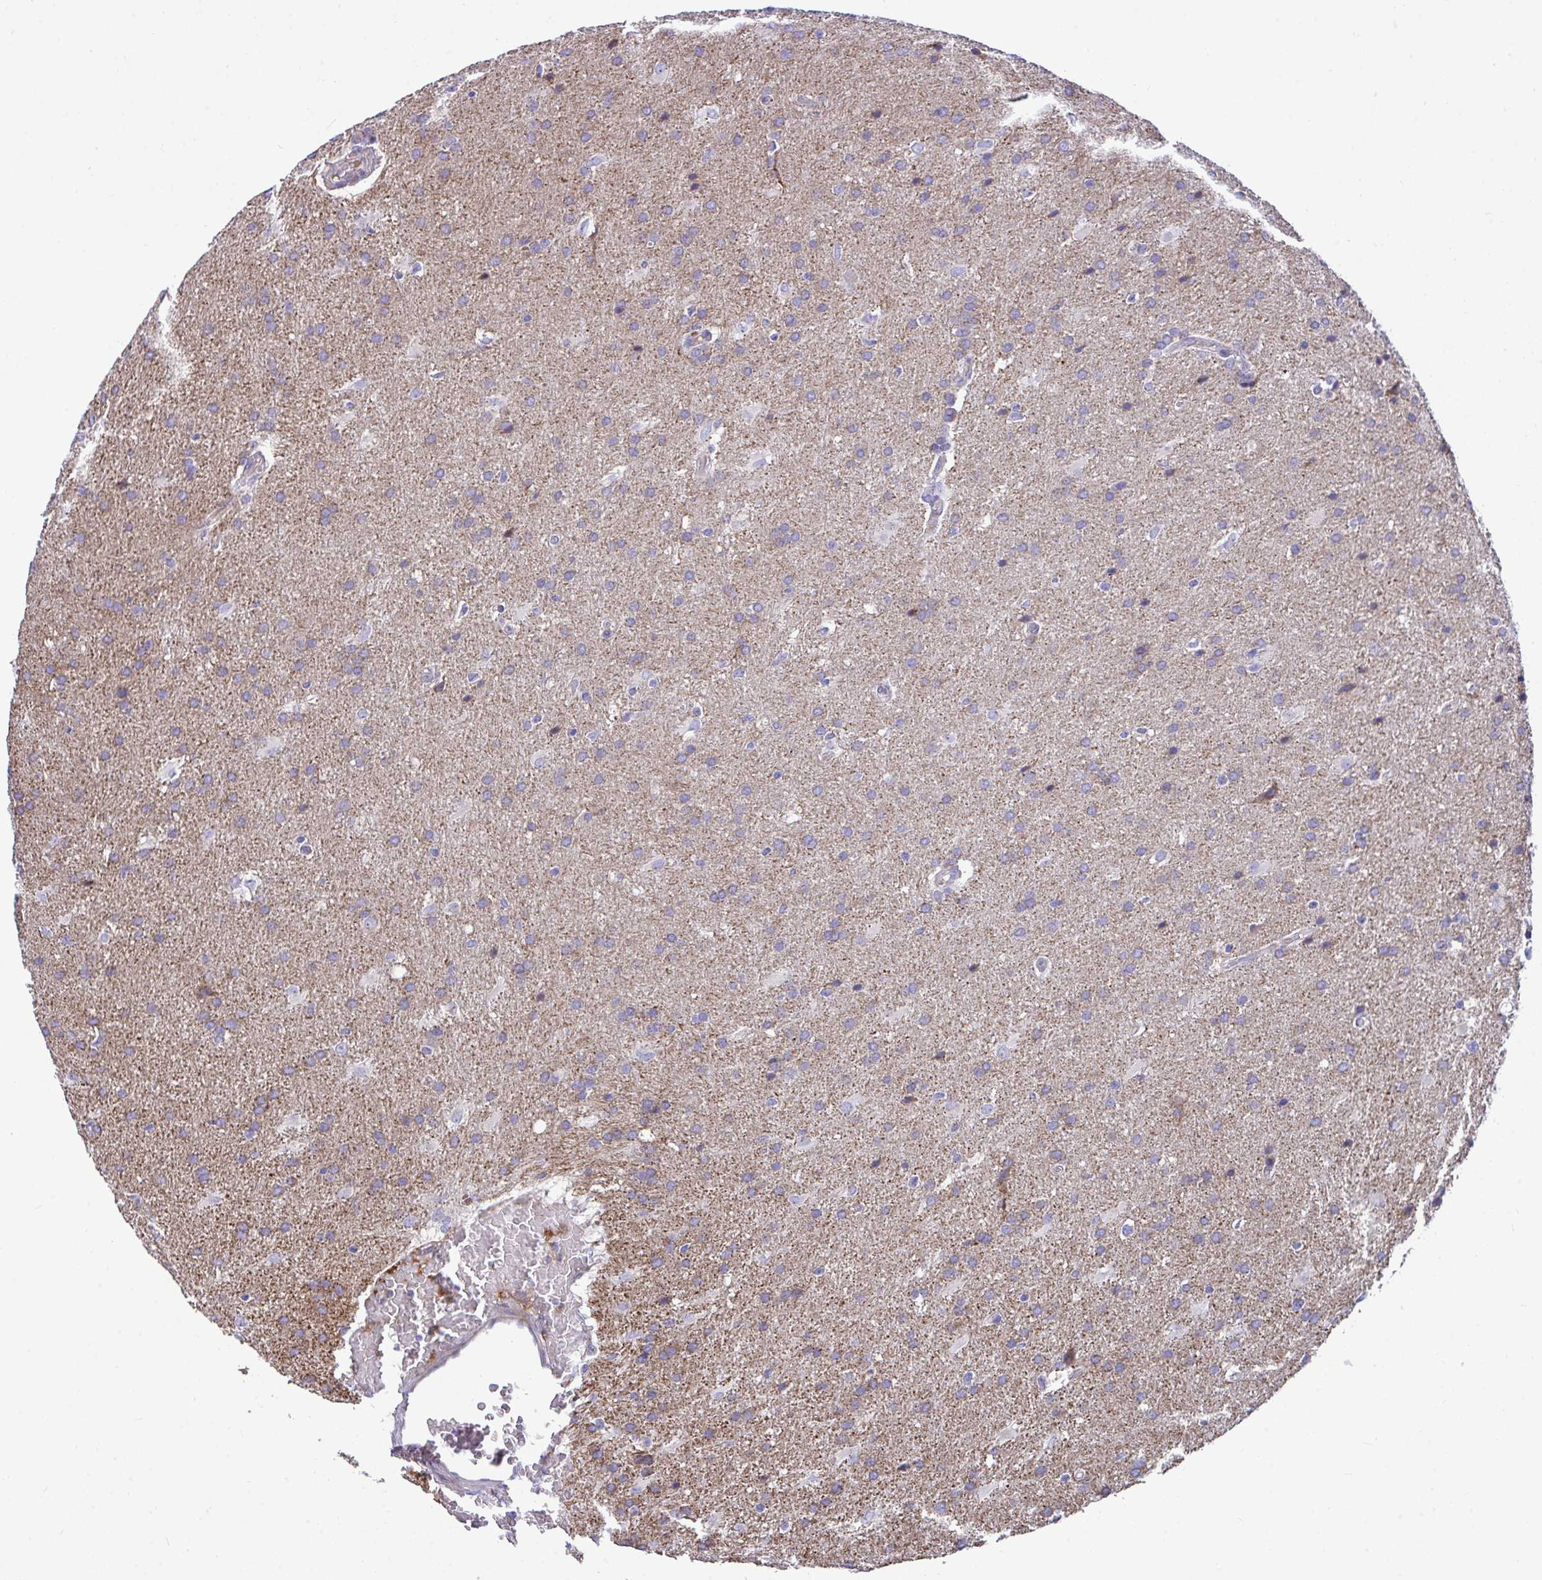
{"staining": {"intensity": "moderate", "quantity": ">75%", "location": "cytoplasmic/membranous"}, "tissue": "glioma", "cell_type": "Tumor cells", "image_type": "cancer", "snomed": [{"axis": "morphology", "description": "Glioma, malignant, High grade"}, {"axis": "topography", "description": "Brain"}], "caption": "Immunohistochemical staining of malignant glioma (high-grade) demonstrates moderate cytoplasmic/membranous protein expression in about >75% of tumor cells.", "gene": "MRPS16", "patient": {"sex": "male", "age": 56}}